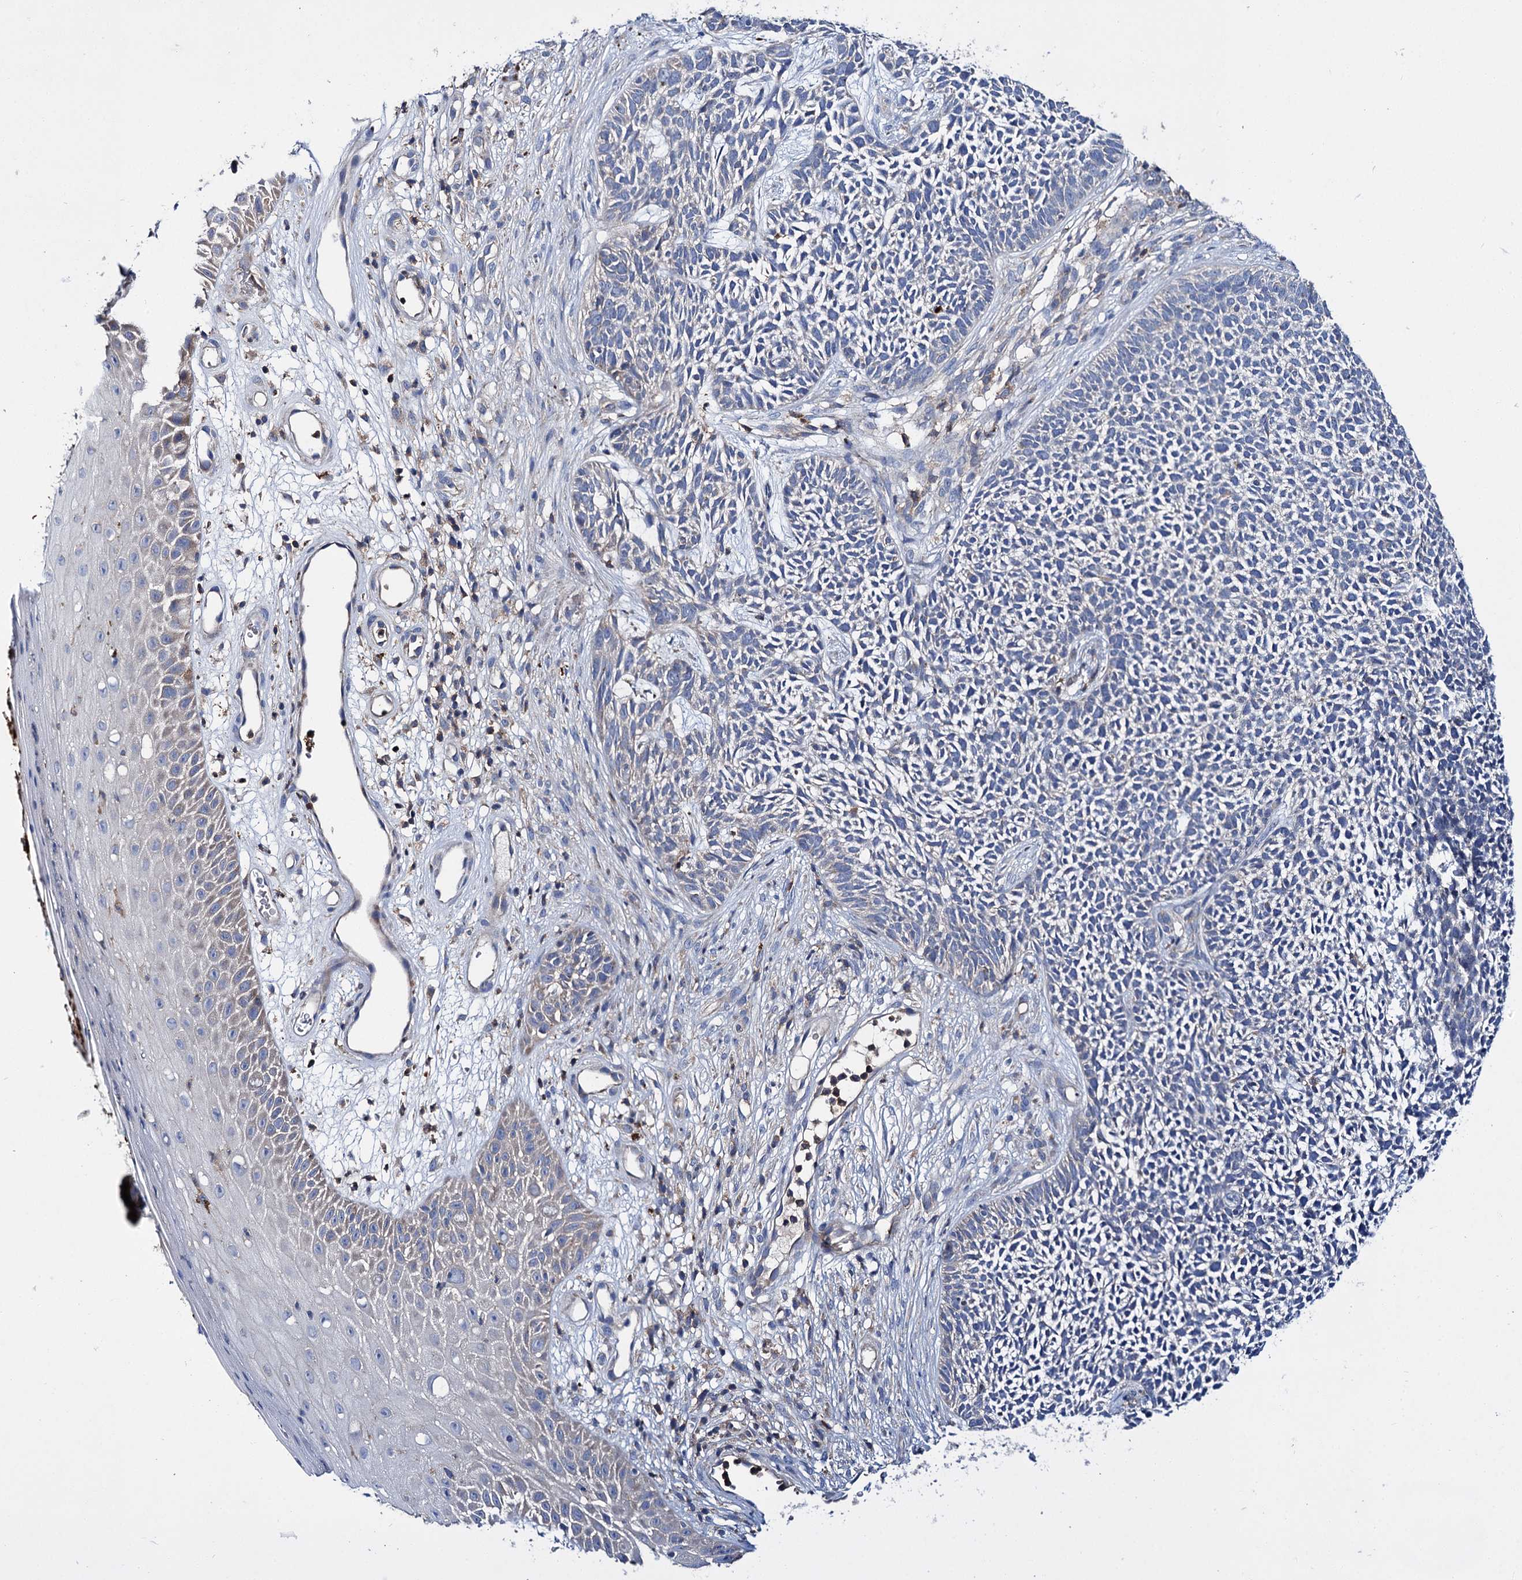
{"staining": {"intensity": "negative", "quantity": "none", "location": "none"}, "tissue": "skin cancer", "cell_type": "Tumor cells", "image_type": "cancer", "snomed": [{"axis": "morphology", "description": "Basal cell carcinoma"}, {"axis": "topography", "description": "Skin"}], "caption": "High power microscopy image of an immunohistochemistry photomicrograph of basal cell carcinoma (skin), revealing no significant expression in tumor cells. (Brightfield microscopy of DAB IHC at high magnification).", "gene": "UBASH3B", "patient": {"sex": "female", "age": 84}}